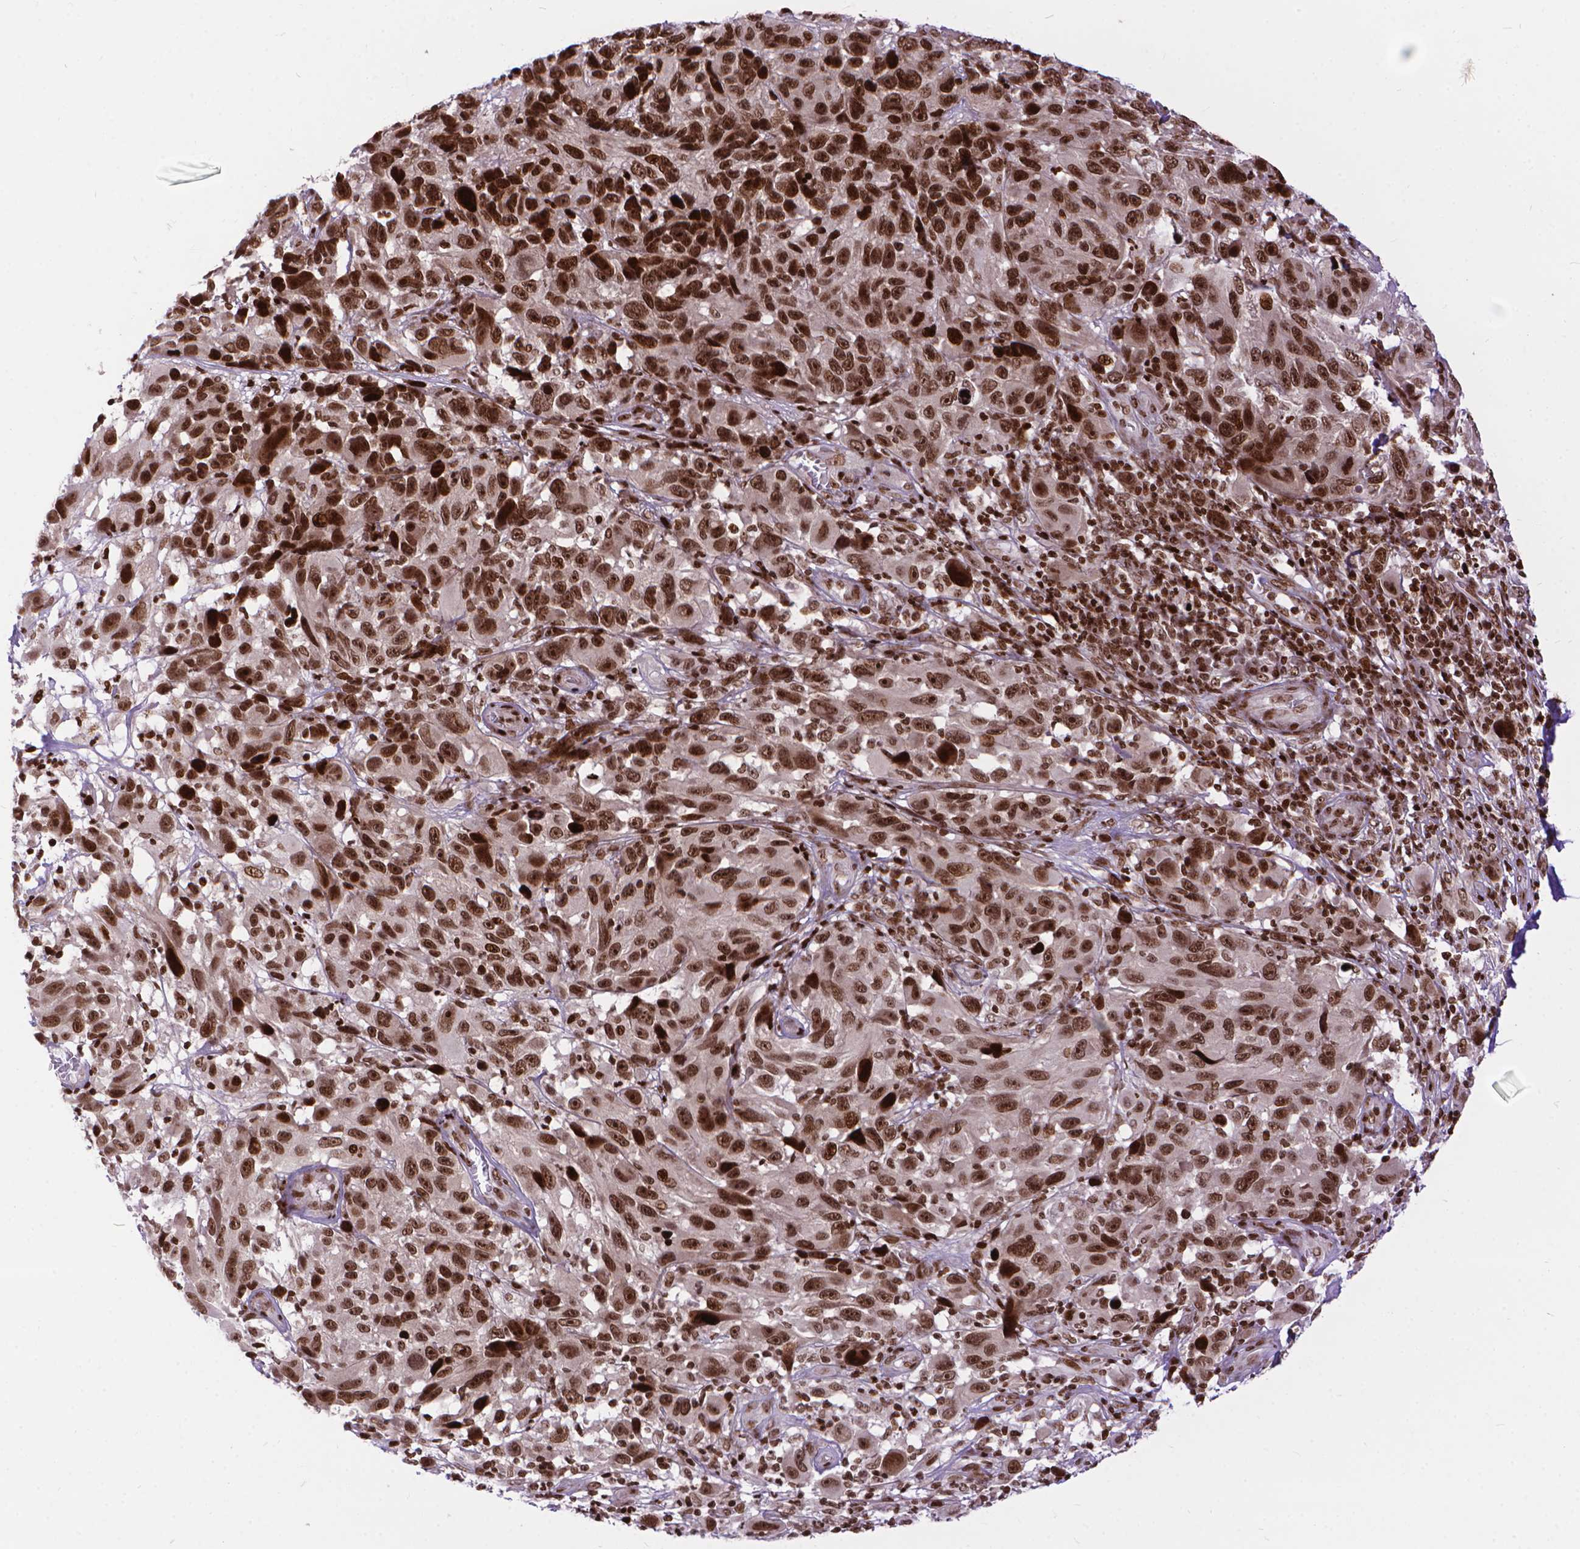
{"staining": {"intensity": "strong", "quantity": ">75%", "location": "nuclear"}, "tissue": "melanoma", "cell_type": "Tumor cells", "image_type": "cancer", "snomed": [{"axis": "morphology", "description": "Malignant melanoma, NOS"}, {"axis": "topography", "description": "Skin"}], "caption": "An image of human malignant melanoma stained for a protein displays strong nuclear brown staining in tumor cells.", "gene": "AMER1", "patient": {"sex": "male", "age": 53}}